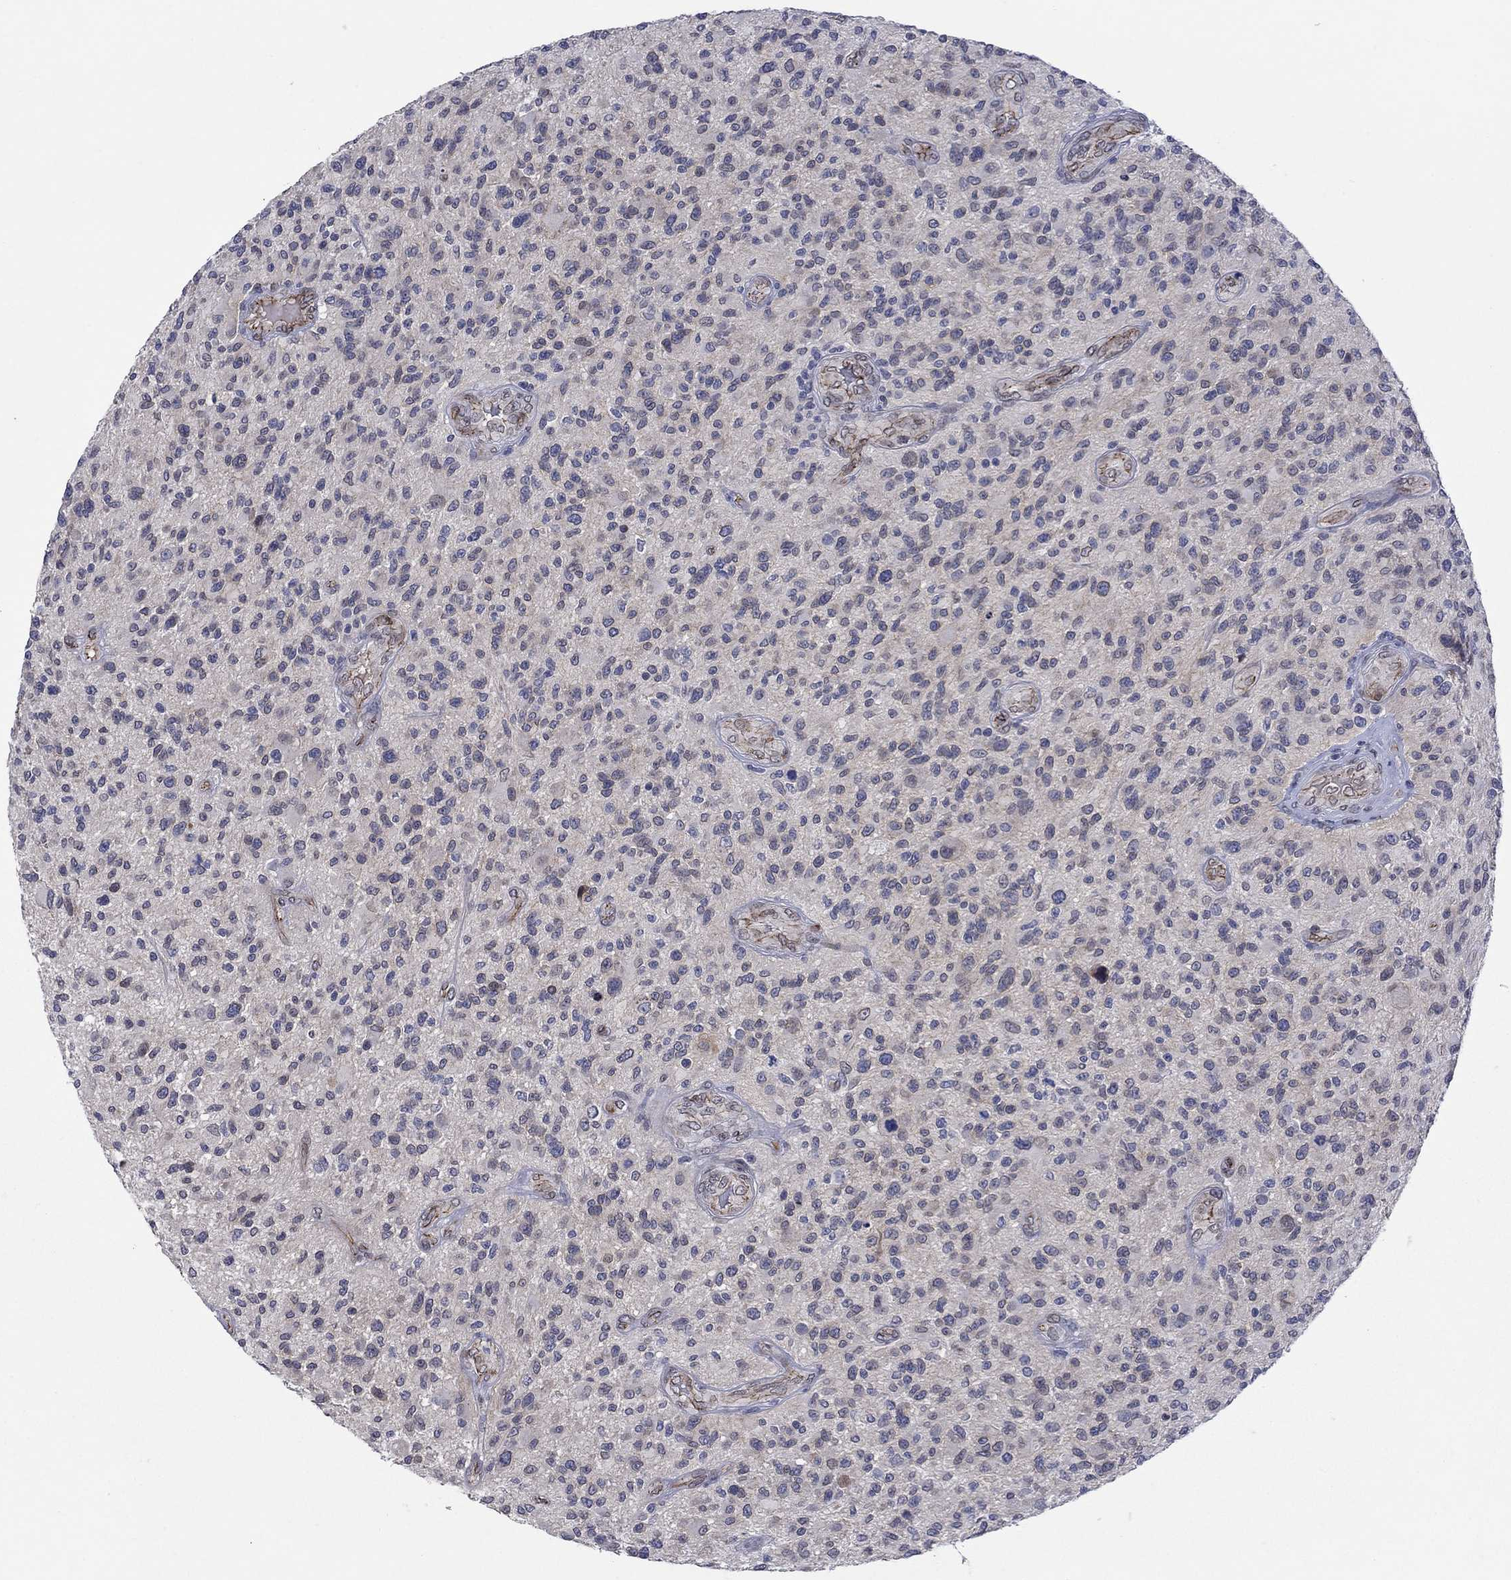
{"staining": {"intensity": "negative", "quantity": "none", "location": "none"}, "tissue": "glioma", "cell_type": "Tumor cells", "image_type": "cancer", "snomed": [{"axis": "morphology", "description": "Glioma, malignant, High grade"}, {"axis": "topography", "description": "Brain"}], "caption": "This is an immunohistochemistry (IHC) photomicrograph of malignant glioma (high-grade). There is no staining in tumor cells.", "gene": "EMC9", "patient": {"sex": "male", "age": 47}}